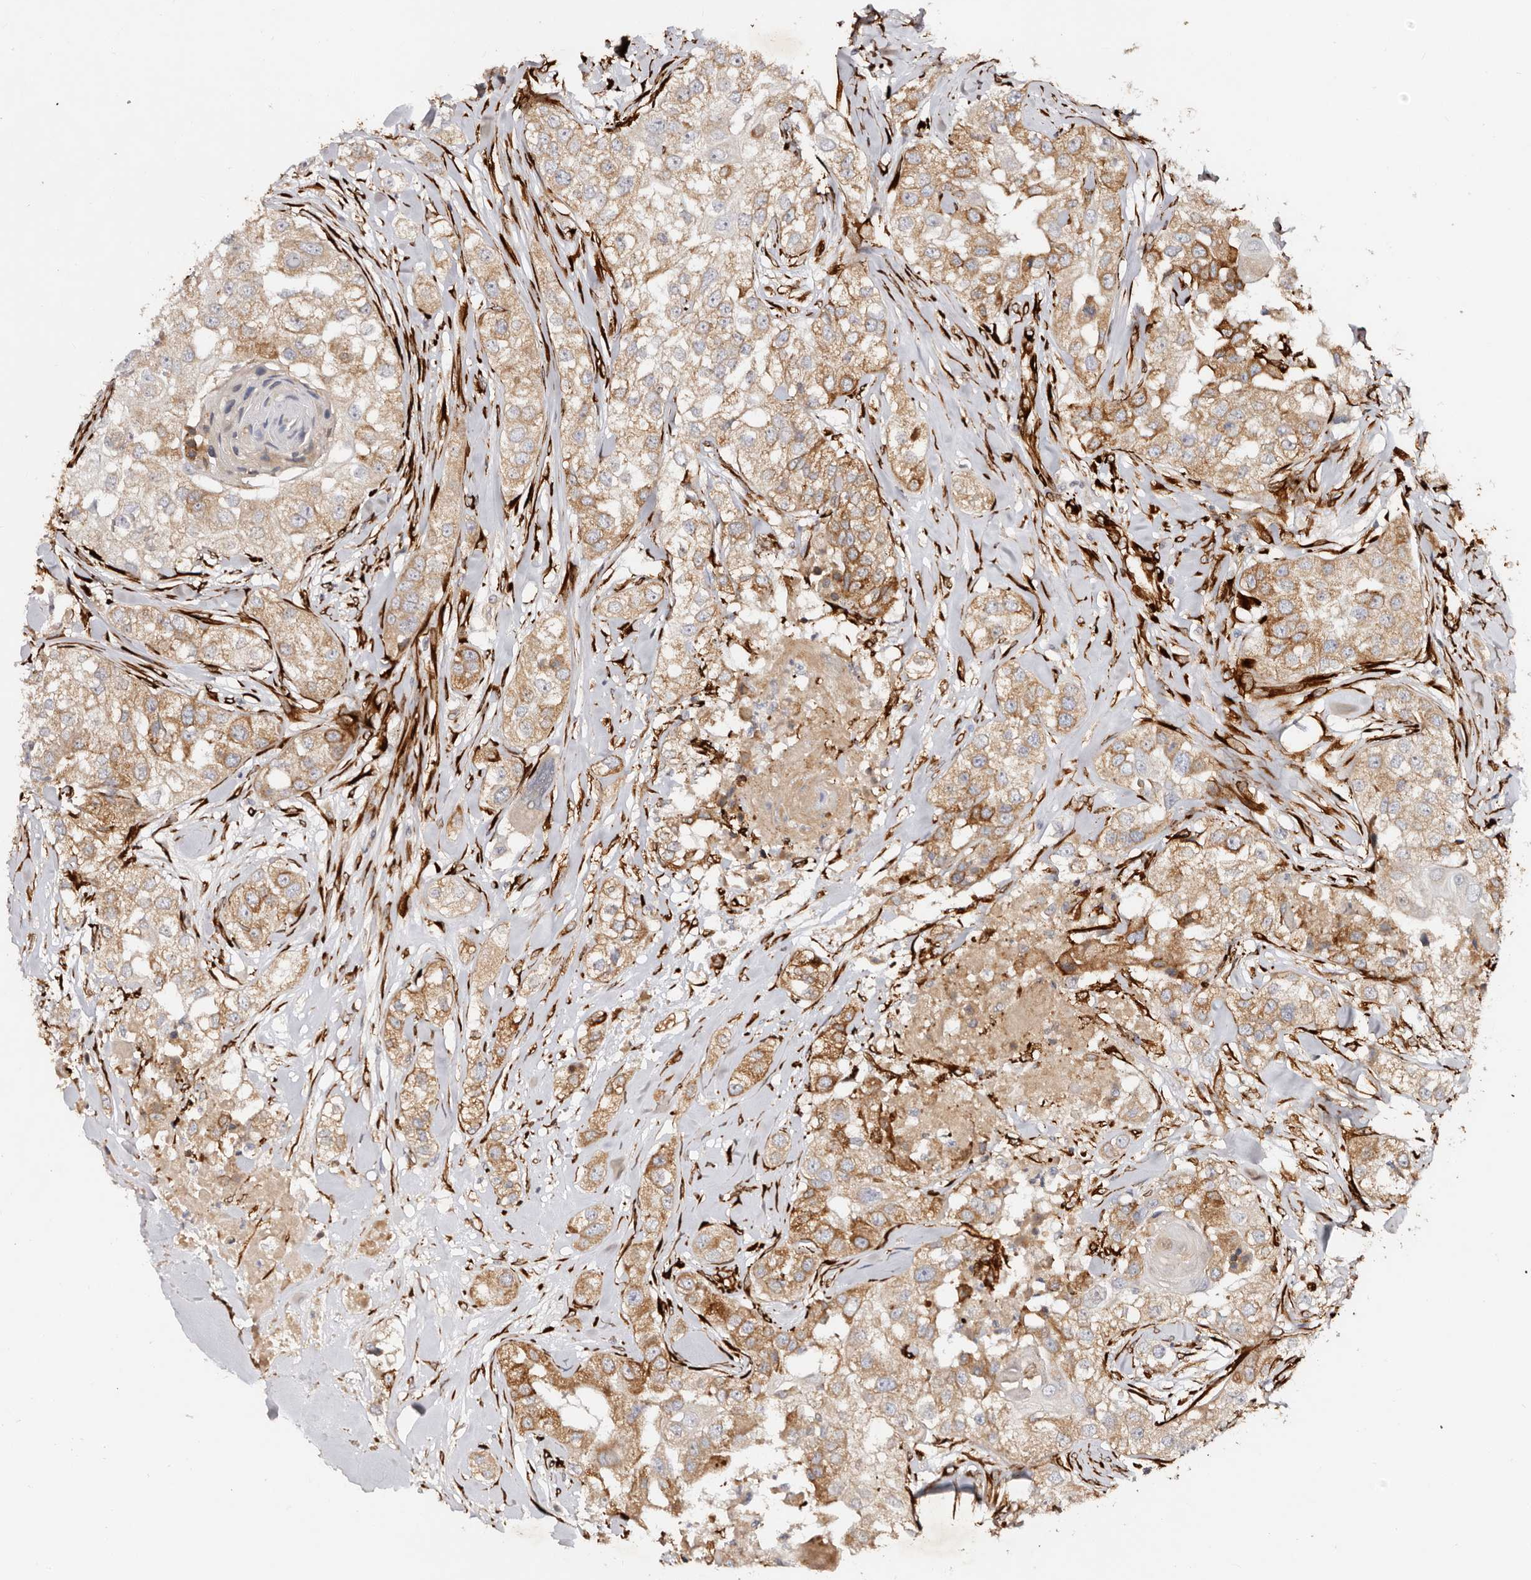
{"staining": {"intensity": "moderate", "quantity": ">75%", "location": "cytoplasmic/membranous"}, "tissue": "head and neck cancer", "cell_type": "Tumor cells", "image_type": "cancer", "snomed": [{"axis": "morphology", "description": "Normal tissue, NOS"}, {"axis": "morphology", "description": "Squamous cell carcinoma, NOS"}, {"axis": "topography", "description": "Skeletal muscle"}, {"axis": "topography", "description": "Head-Neck"}], "caption": "Head and neck cancer stained with IHC reveals moderate cytoplasmic/membranous expression in about >75% of tumor cells.", "gene": "SERPINH1", "patient": {"sex": "male", "age": 51}}